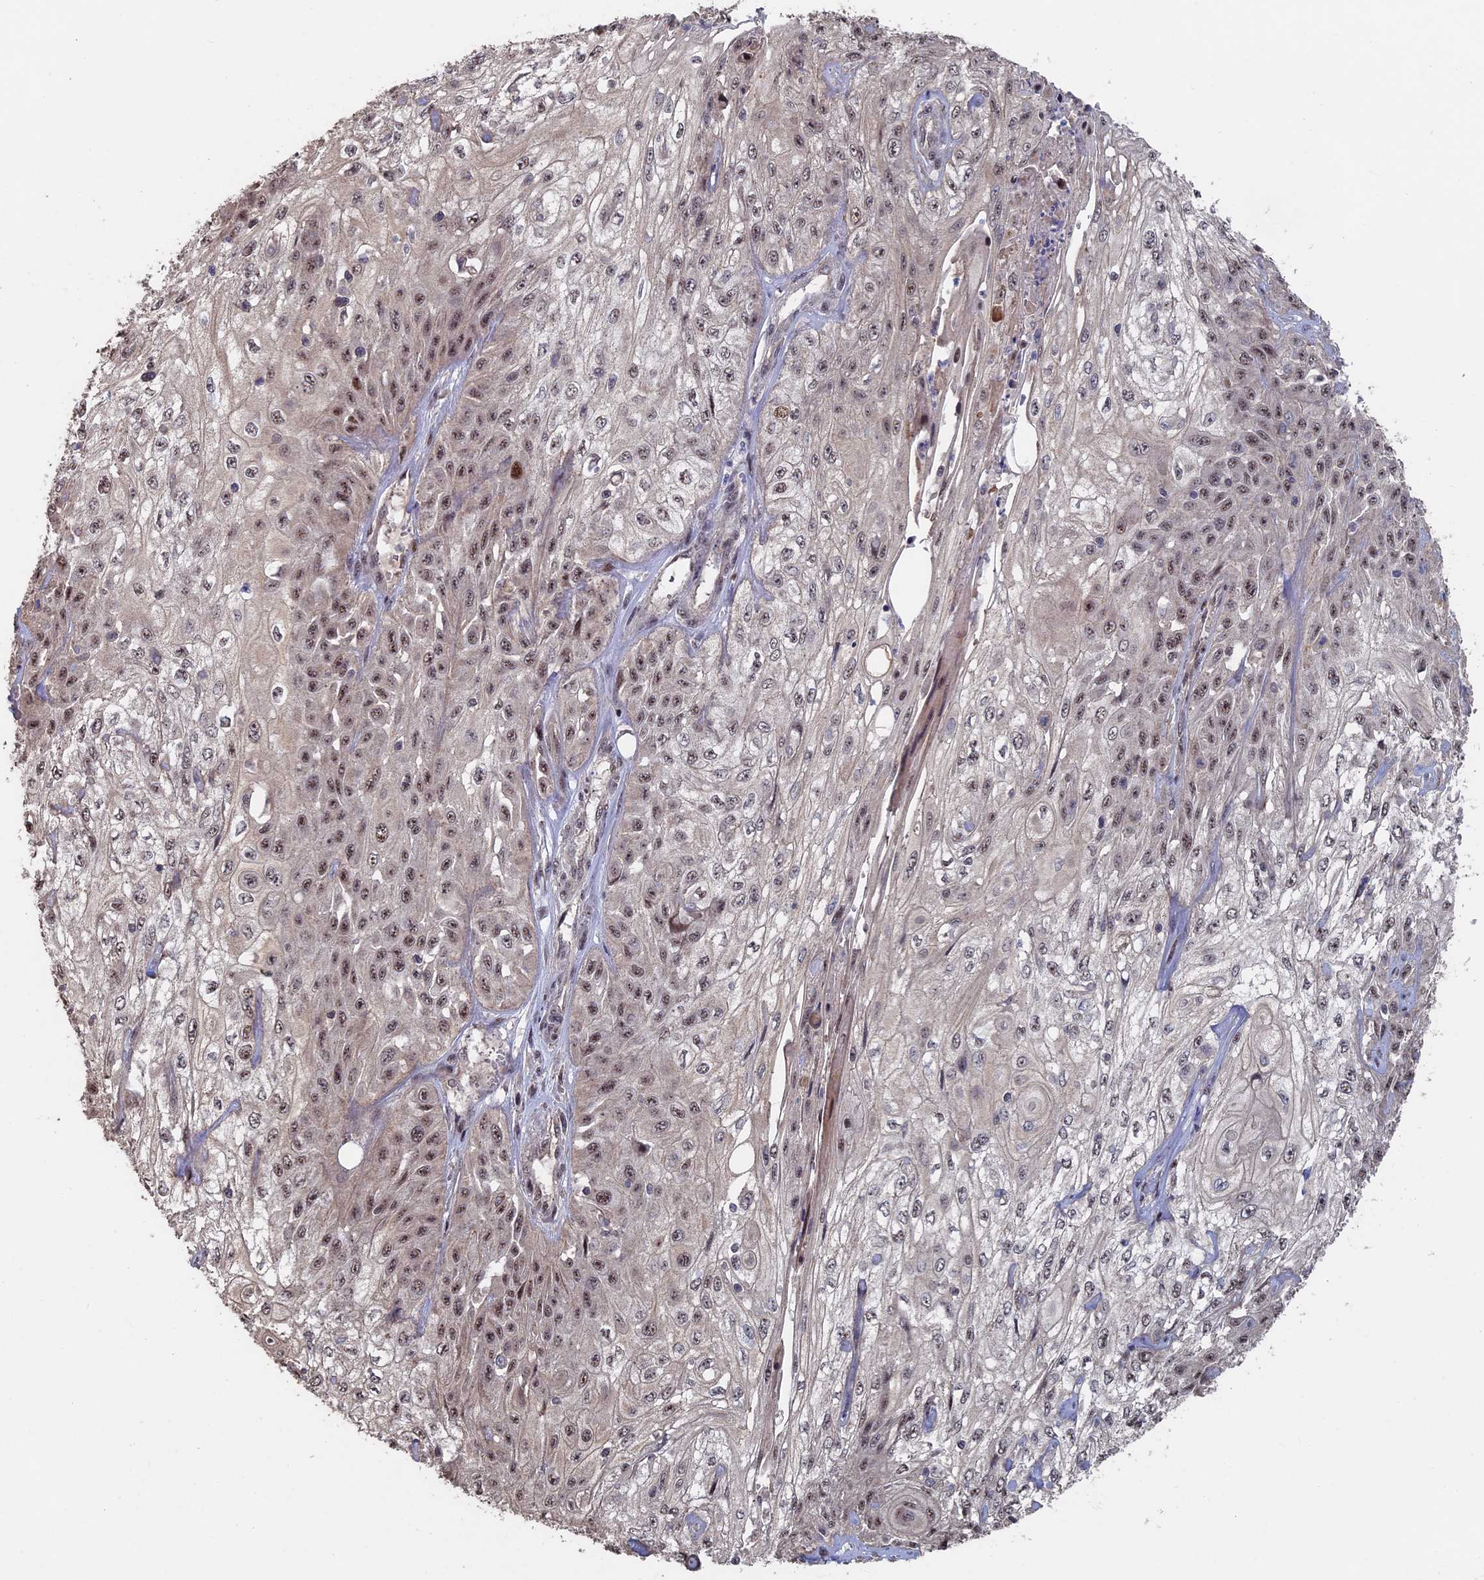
{"staining": {"intensity": "moderate", "quantity": ">75%", "location": "nuclear"}, "tissue": "skin cancer", "cell_type": "Tumor cells", "image_type": "cancer", "snomed": [{"axis": "morphology", "description": "Squamous cell carcinoma, NOS"}, {"axis": "morphology", "description": "Squamous cell carcinoma, metastatic, NOS"}, {"axis": "topography", "description": "Skin"}, {"axis": "topography", "description": "Lymph node"}], "caption": "This is a photomicrograph of immunohistochemistry (IHC) staining of skin cancer (squamous cell carcinoma), which shows moderate staining in the nuclear of tumor cells.", "gene": "KIAA1328", "patient": {"sex": "male", "age": 75}}